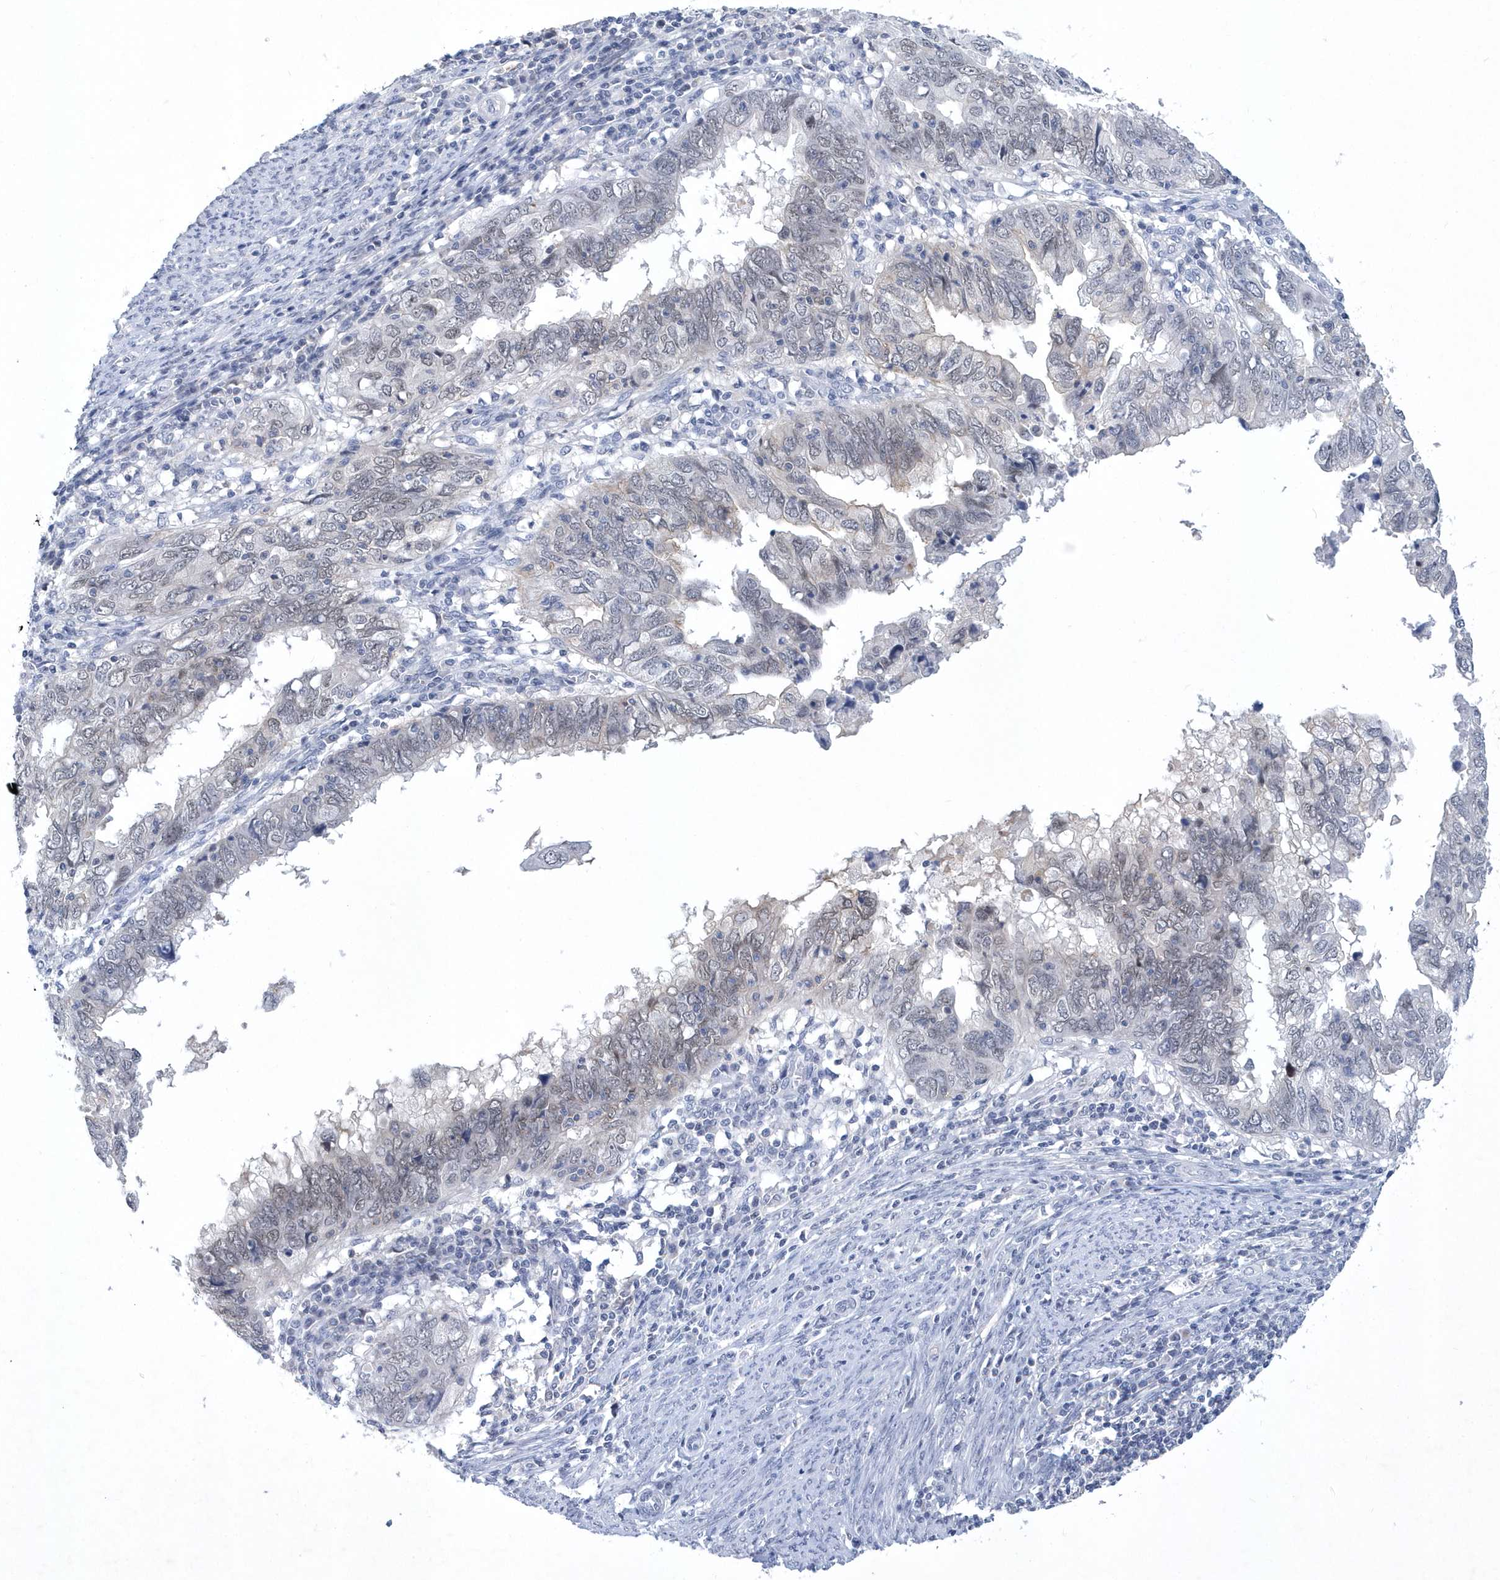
{"staining": {"intensity": "weak", "quantity": "<25%", "location": "nuclear"}, "tissue": "endometrial cancer", "cell_type": "Tumor cells", "image_type": "cancer", "snomed": [{"axis": "morphology", "description": "Adenocarcinoma, NOS"}, {"axis": "topography", "description": "Uterus"}], "caption": "High magnification brightfield microscopy of endometrial cancer stained with DAB (3,3'-diaminobenzidine) (brown) and counterstained with hematoxylin (blue): tumor cells show no significant expression. Nuclei are stained in blue.", "gene": "SRGAP3", "patient": {"sex": "female", "age": 77}}